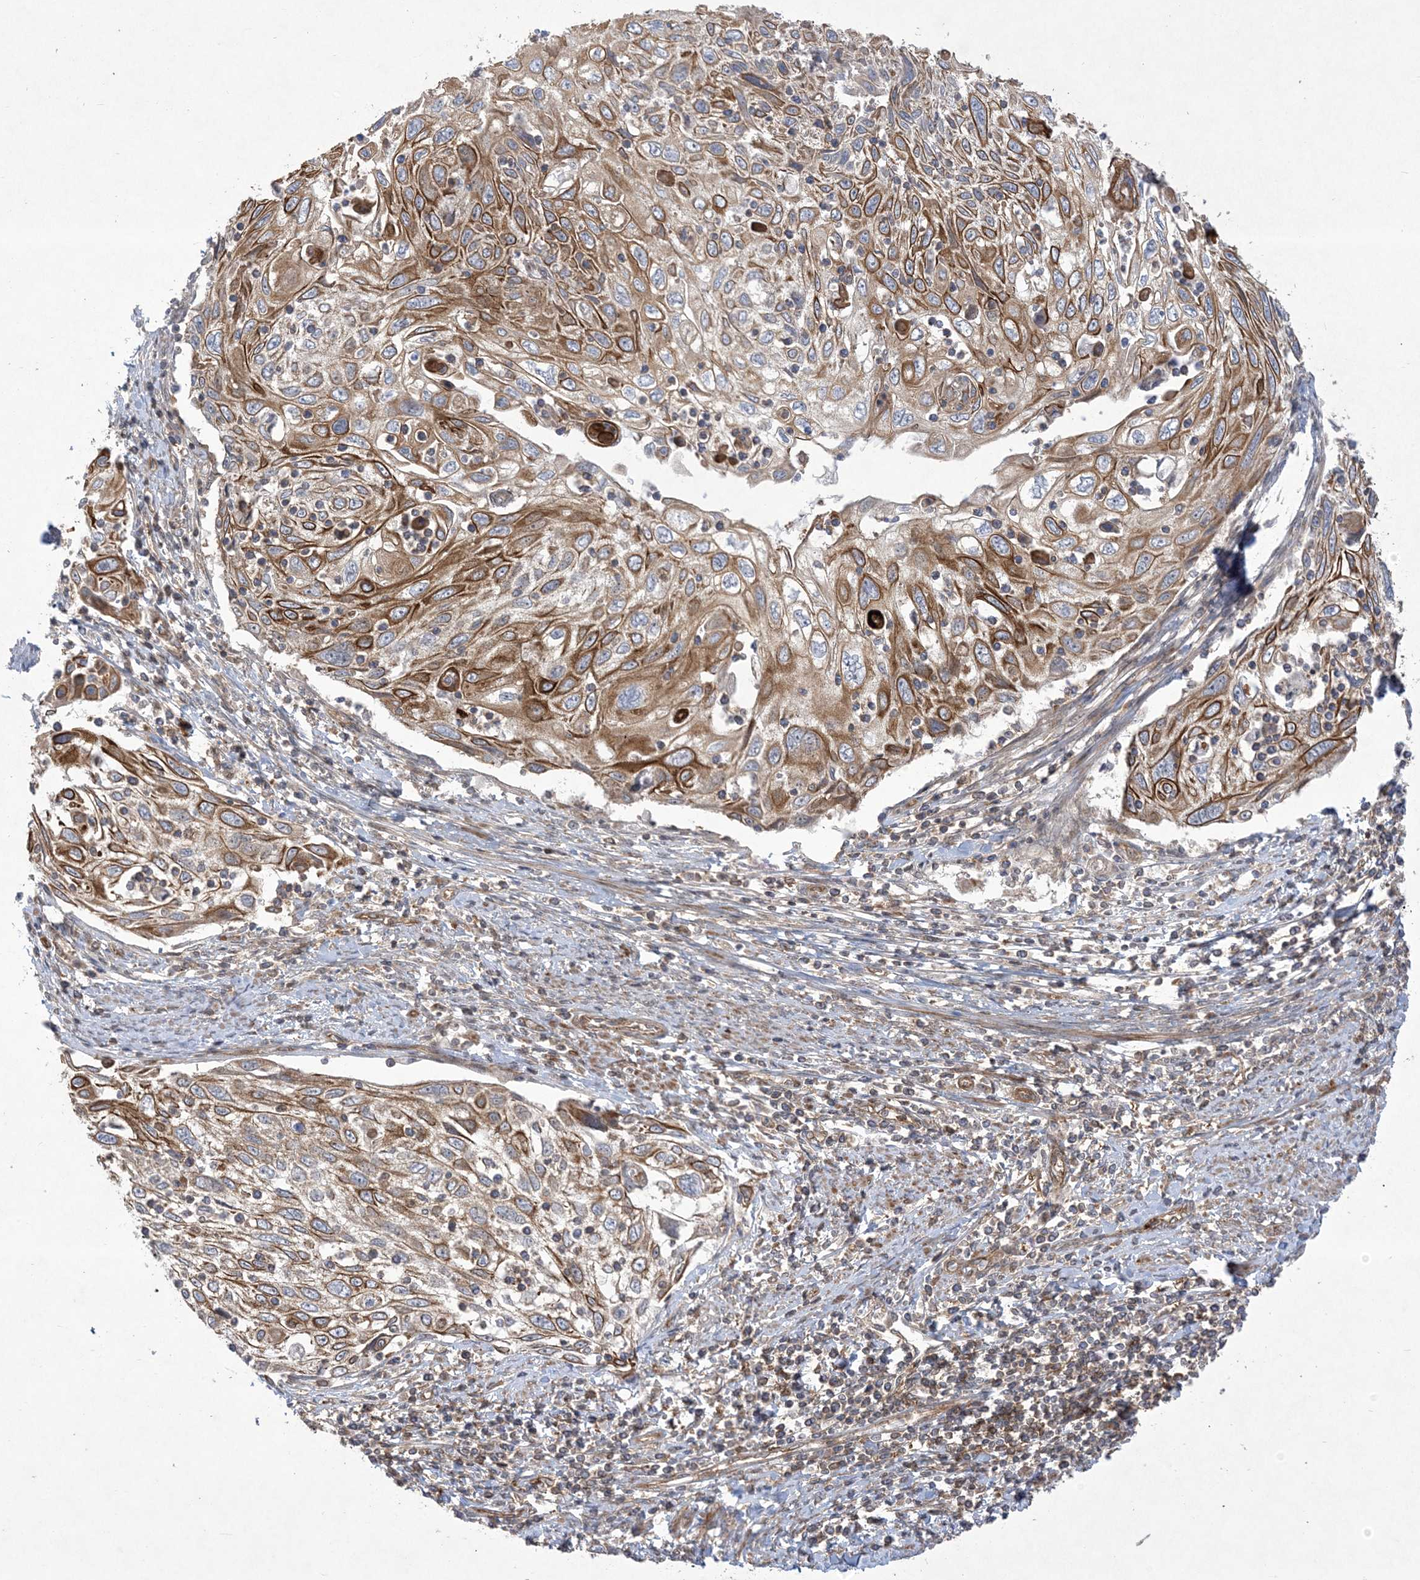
{"staining": {"intensity": "strong", "quantity": ">75%", "location": "cytoplasmic/membranous"}, "tissue": "cervical cancer", "cell_type": "Tumor cells", "image_type": "cancer", "snomed": [{"axis": "morphology", "description": "Squamous cell carcinoma, NOS"}, {"axis": "topography", "description": "Cervix"}], "caption": "Cervical squamous cell carcinoma stained with immunohistochemistry shows strong cytoplasmic/membranous expression in about >75% of tumor cells. The staining is performed using DAB (3,3'-diaminobenzidine) brown chromogen to label protein expression. The nuclei are counter-stained blue using hematoxylin.", "gene": "SOGA3", "patient": {"sex": "female", "age": 70}}